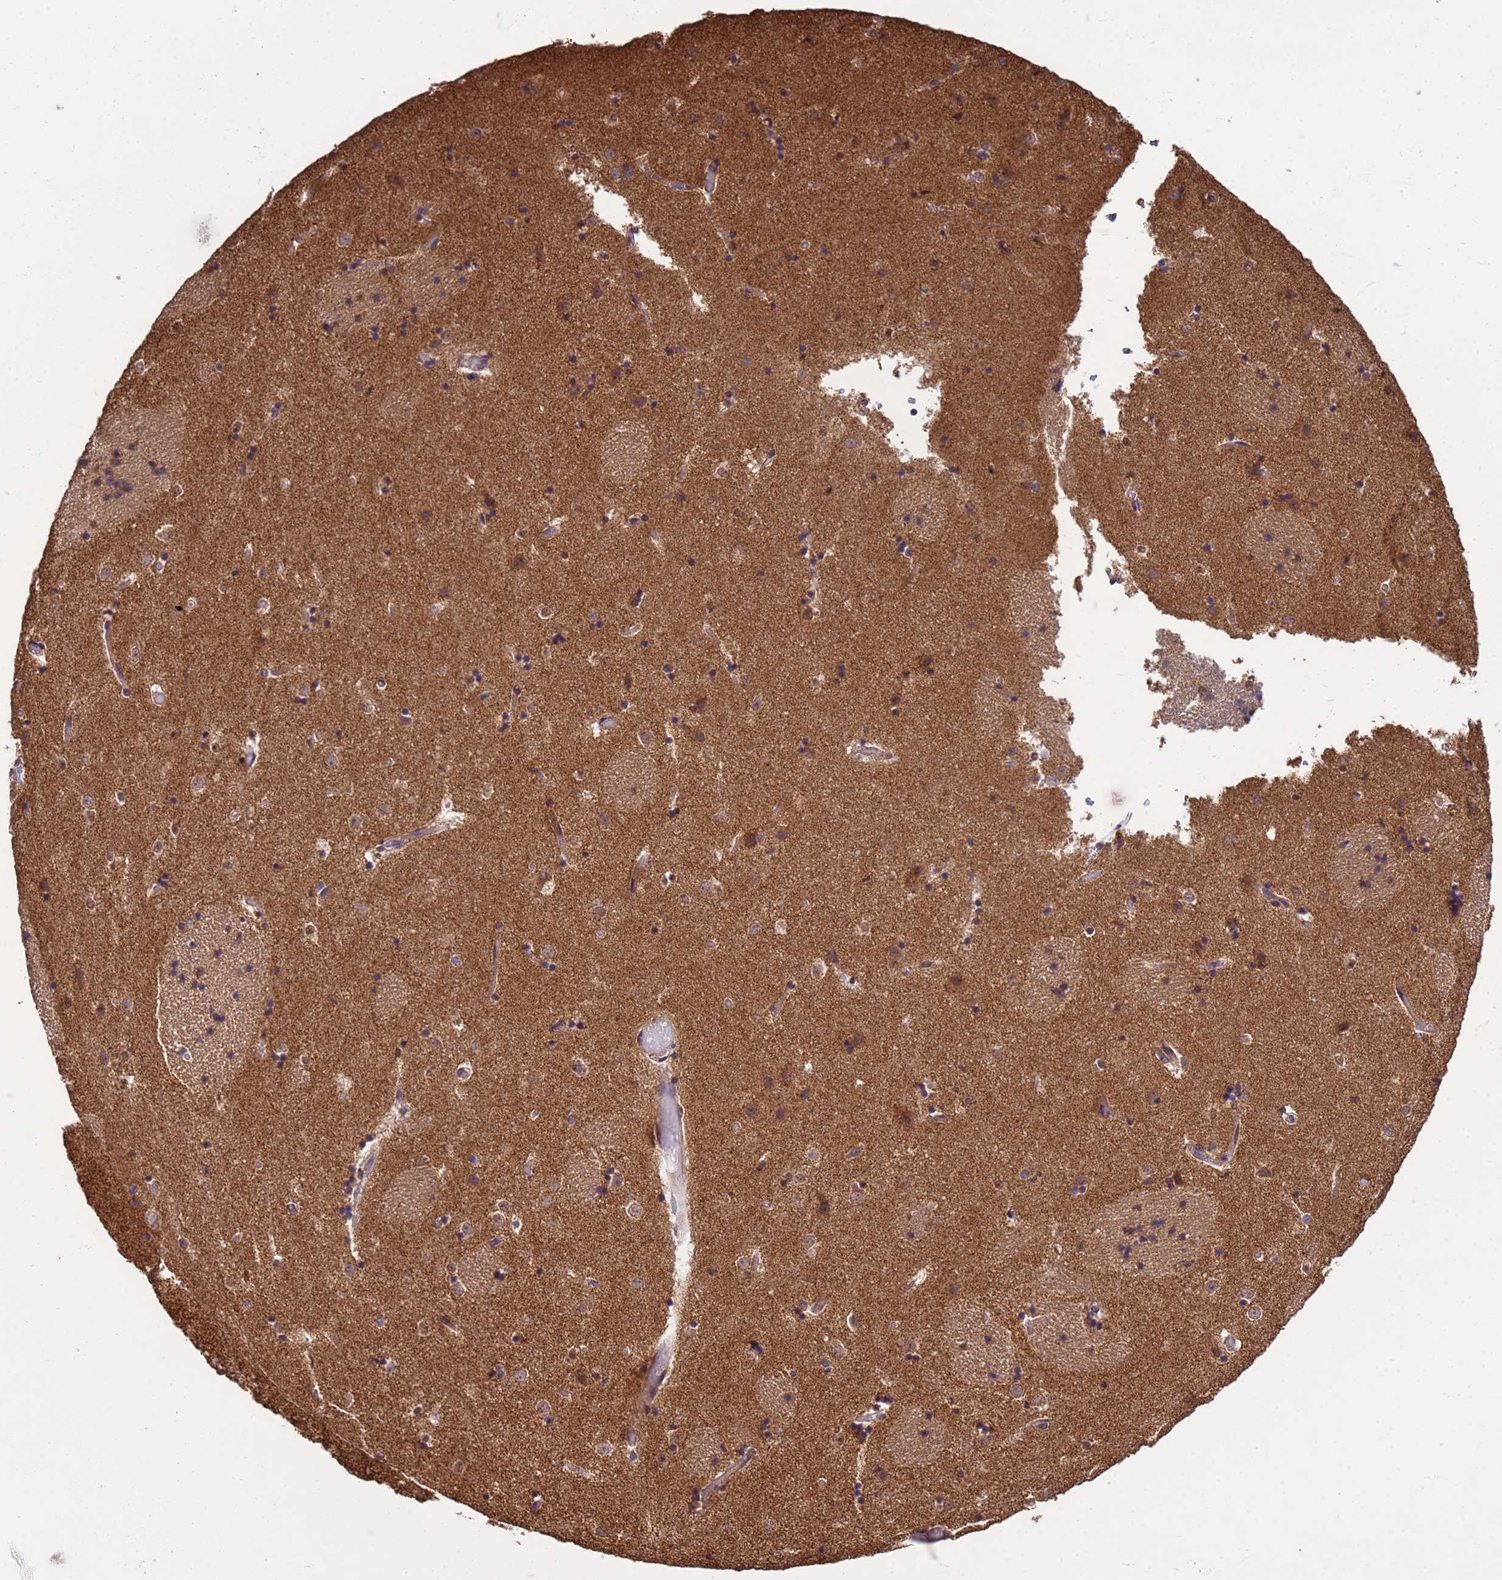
{"staining": {"intensity": "weak", "quantity": "25%-75%", "location": "cytoplasmic/membranous"}, "tissue": "caudate", "cell_type": "Glial cells", "image_type": "normal", "snomed": [{"axis": "morphology", "description": "Normal tissue, NOS"}, {"axis": "topography", "description": "Lateral ventricle wall"}], "caption": "A histopathology image showing weak cytoplasmic/membranous expression in approximately 25%-75% of glial cells in benign caudate, as visualized by brown immunohistochemical staining.", "gene": "P2RX7", "patient": {"sex": "female", "age": 52}}